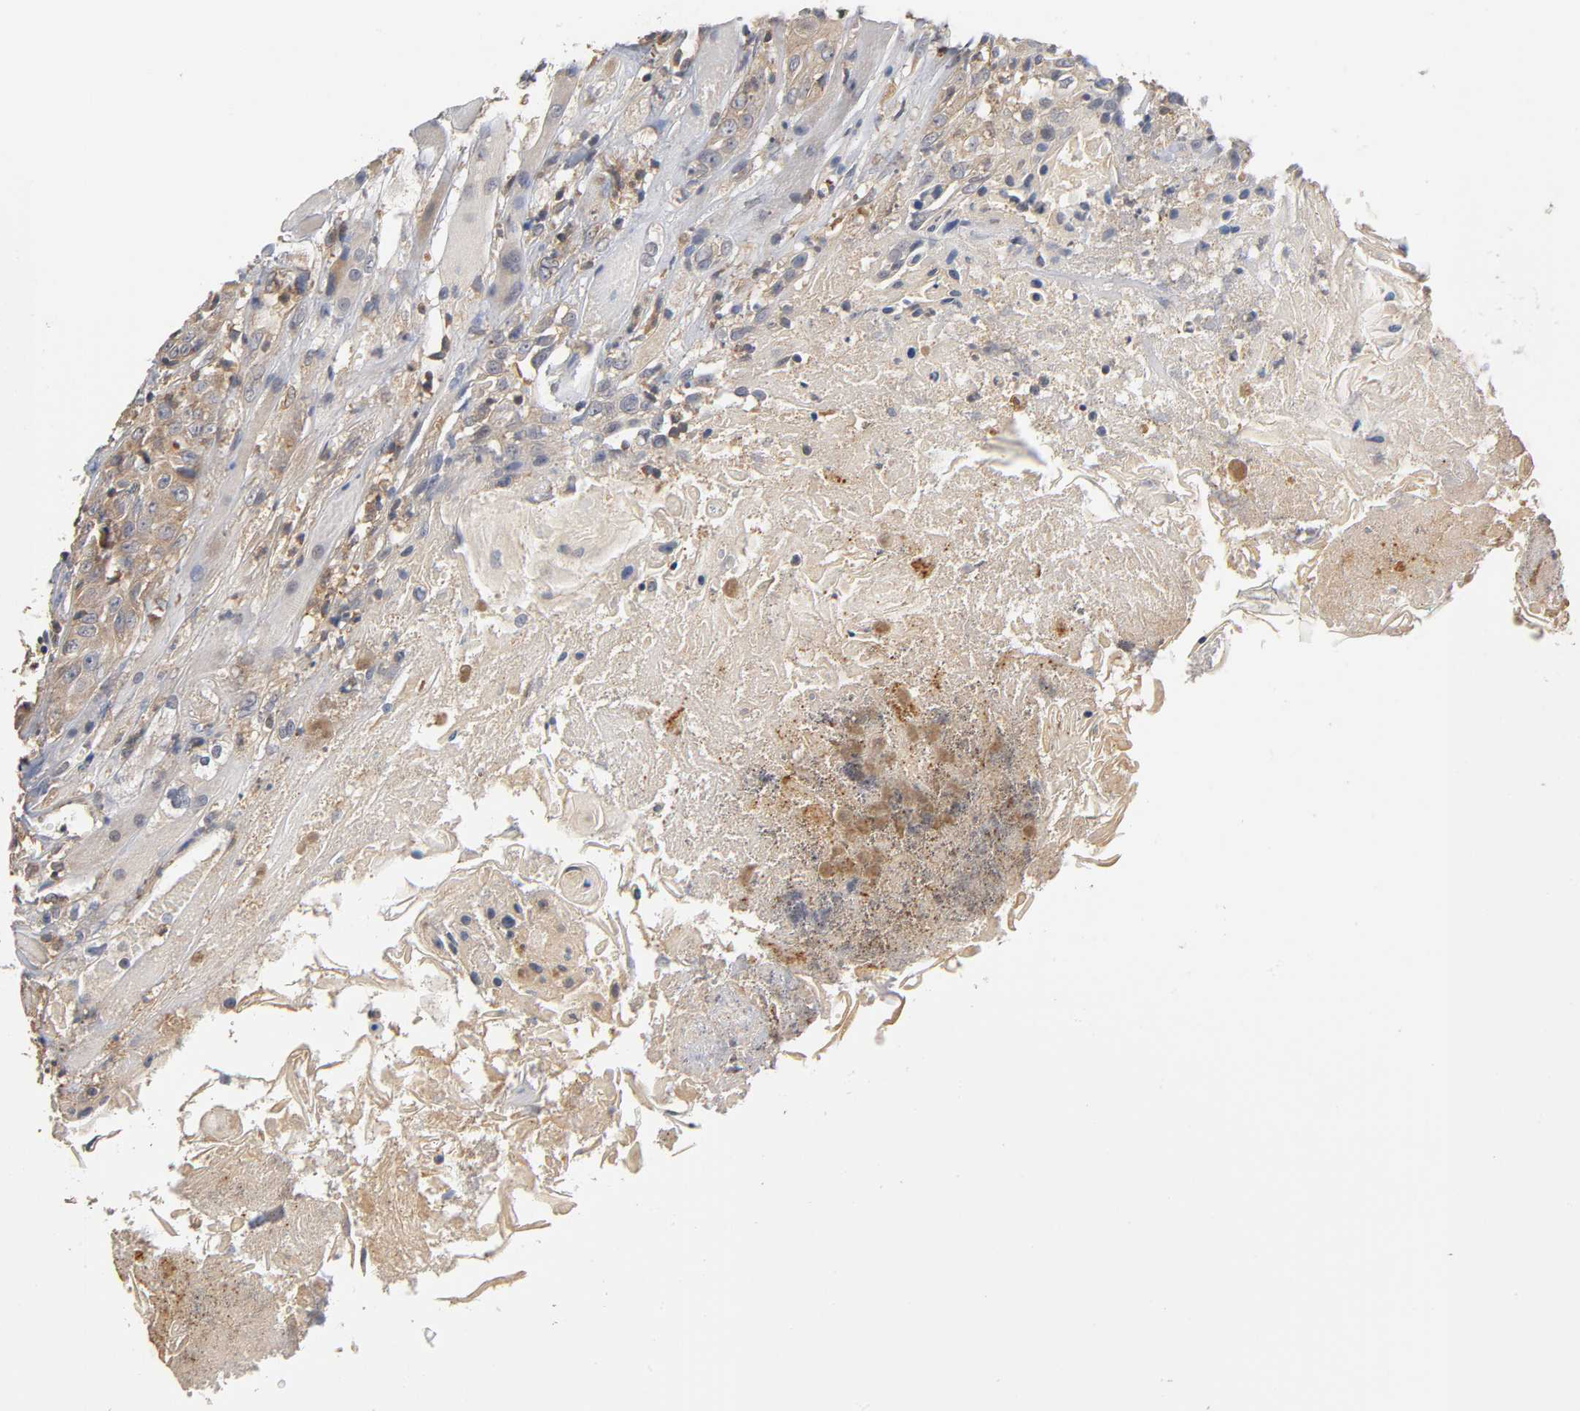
{"staining": {"intensity": "moderate", "quantity": ">75%", "location": "cytoplasmic/membranous"}, "tissue": "head and neck cancer", "cell_type": "Tumor cells", "image_type": "cancer", "snomed": [{"axis": "morphology", "description": "Squamous cell carcinoma, NOS"}, {"axis": "topography", "description": "Head-Neck"}], "caption": "Head and neck cancer (squamous cell carcinoma) stained with DAB (3,3'-diaminobenzidine) immunohistochemistry displays medium levels of moderate cytoplasmic/membranous expression in about >75% of tumor cells. (DAB IHC with brightfield microscopy, high magnification).", "gene": "ACTR2", "patient": {"sex": "female", "age": 84}}